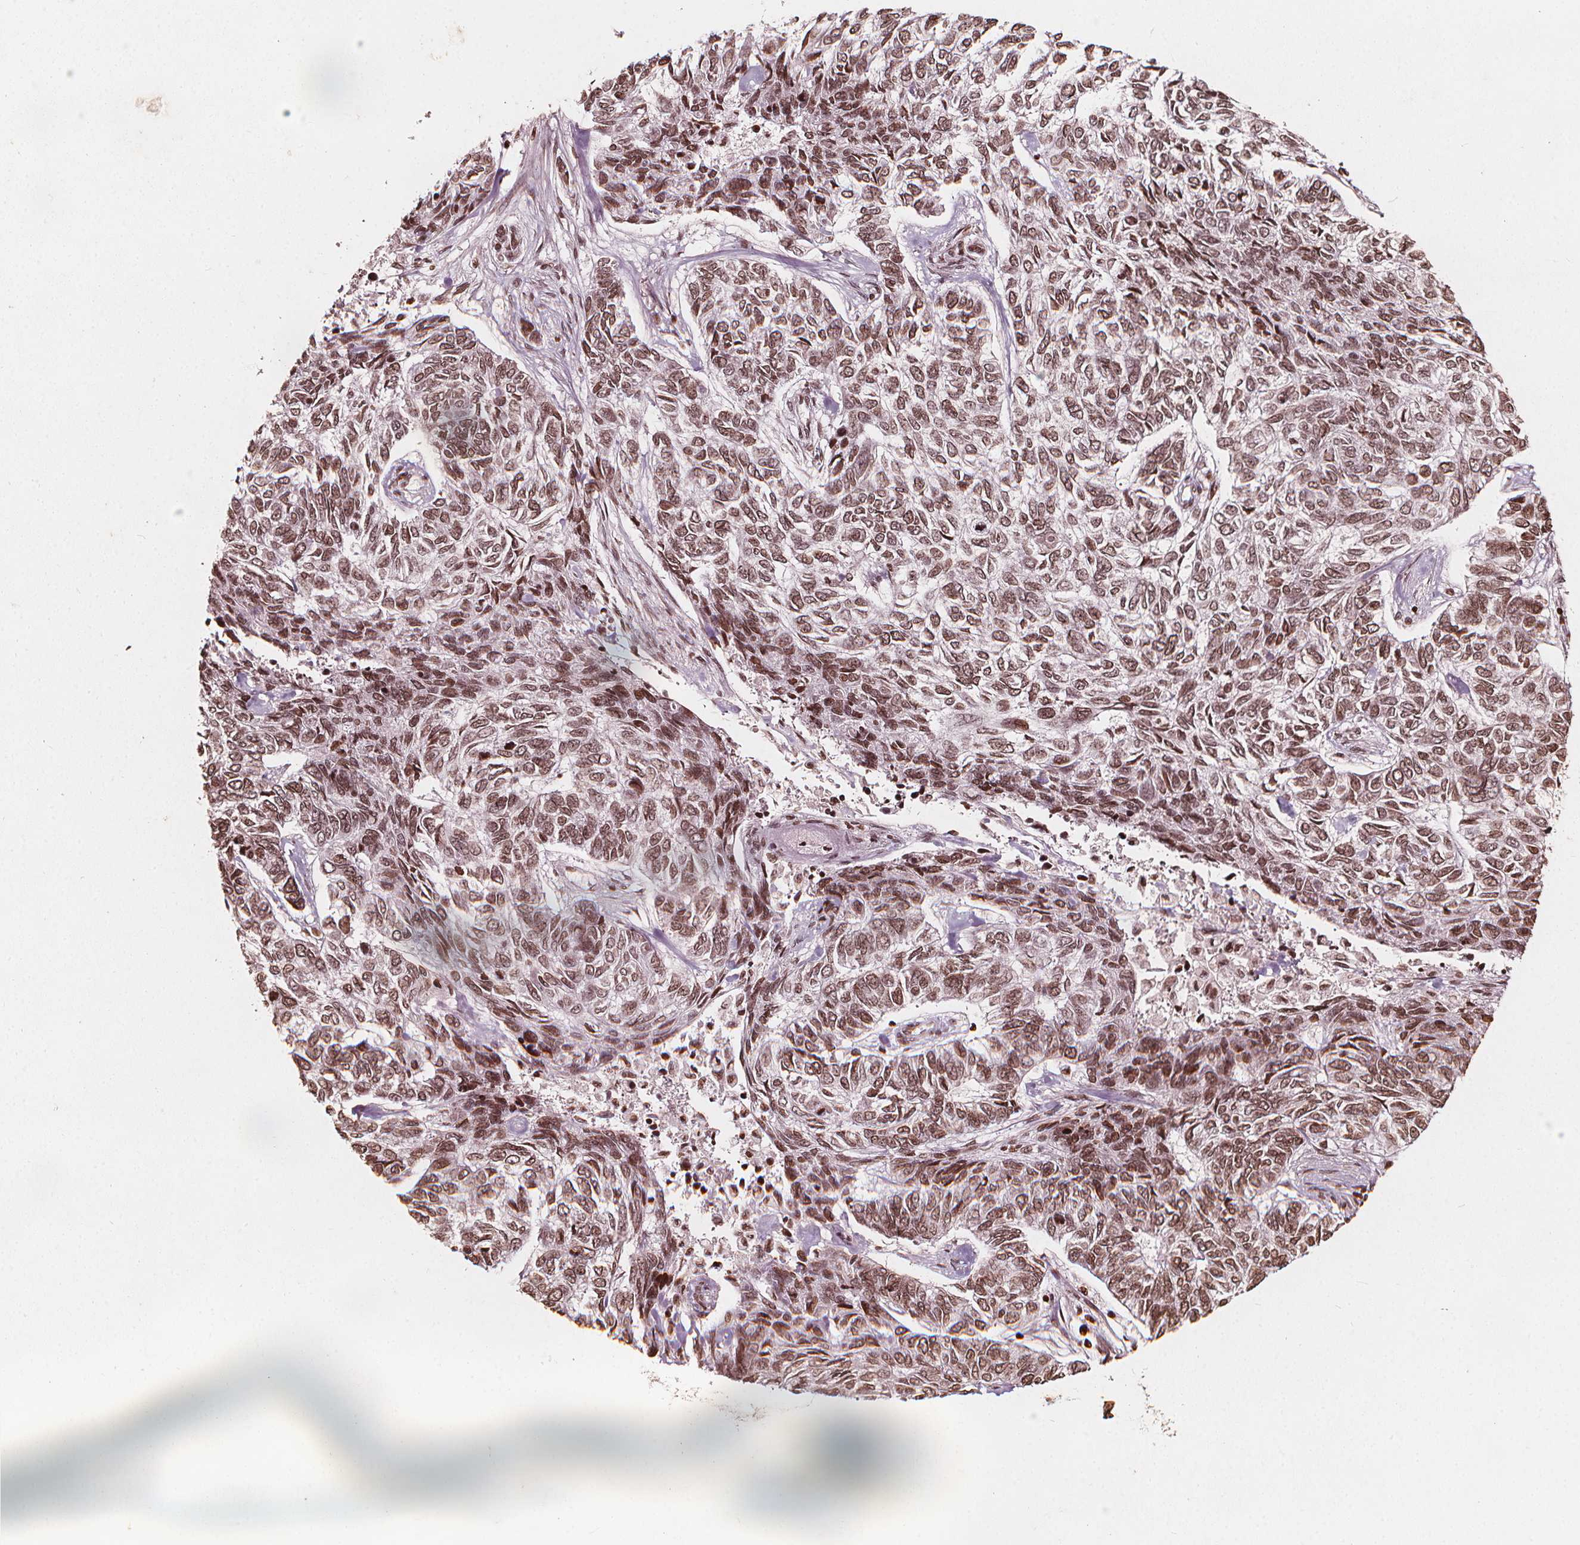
{"staining": {"intensity": "weak", "quantity": ">75%", "location": "nuclear"}, "tissue": "skin cancer", "cell_type": "Tumor cells", "image_type": "cancer", "snomed": [{"axis": "morphology", "description": "Basal cell carcinoma"}, {"axis": "topography", "description": "Skin"}], "caption": "Skin basal cell carcinoma stained with DAB IHC demonstrates low levels of weak nuclear staining in about >75% of tumor cells.", "gene": "H3C14", "patient": {"sex": "female", "age": 65}}